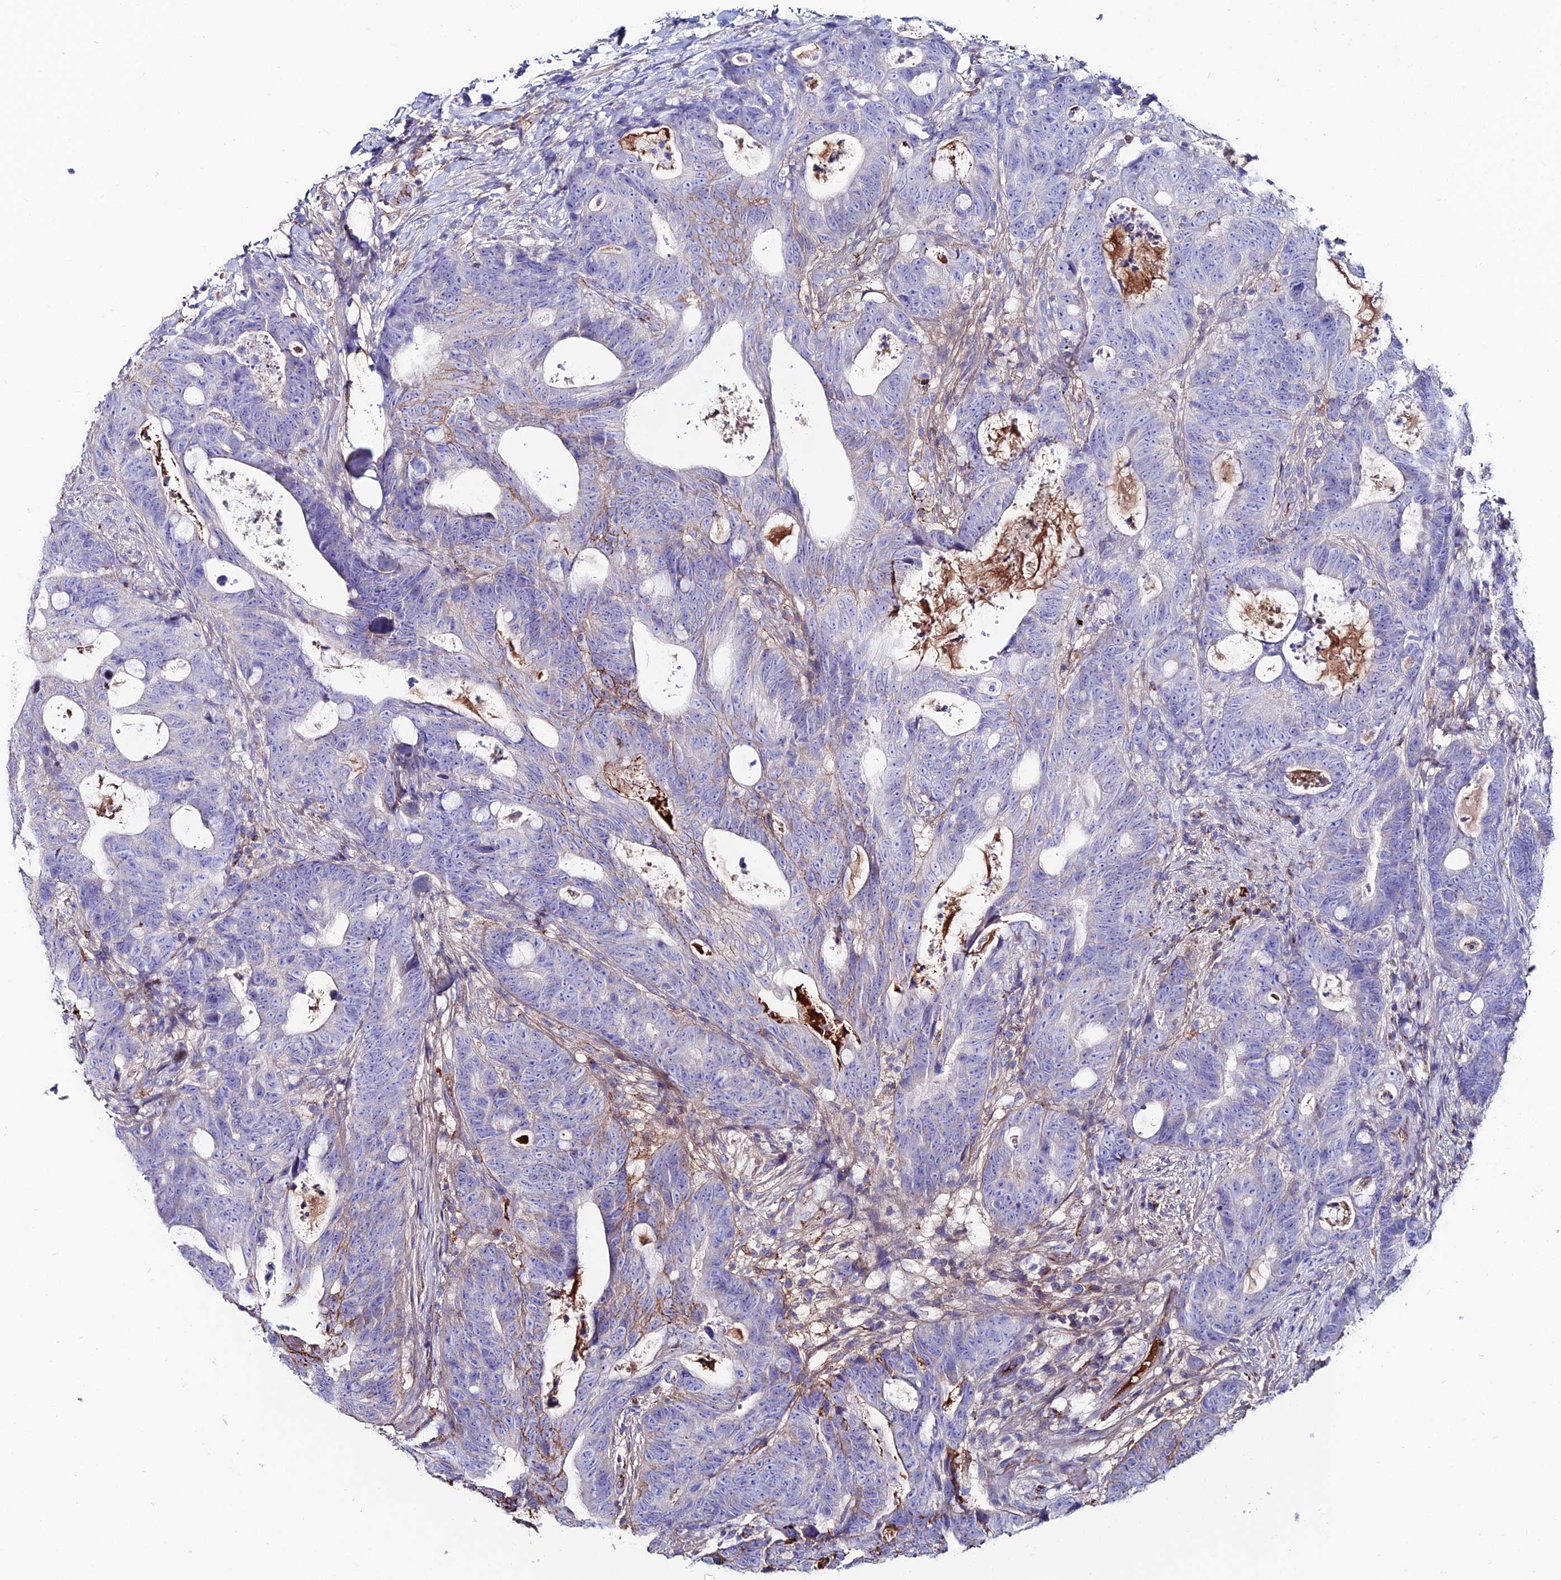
{"staining": {"intensity": "negative", "quantity": "none", "location": "none"}, "tissue": "colorectal cancer", "cell_type": "Tumor cells", "image_type": "cancer", "snomed": [{"axis": "morphology", "description": "Adenocarcinoma, NOS"}, {"axis": "topography", "description": "Colon"}], "caption": "Immunohistochemistry photomicrograph of colorectal cancer (adenocarcinoma) stained for a protein (brown), which reveals no expression in tumor cells.", "gene": "SLC25A16", "patient": {"sex": "female", "age": 82}}